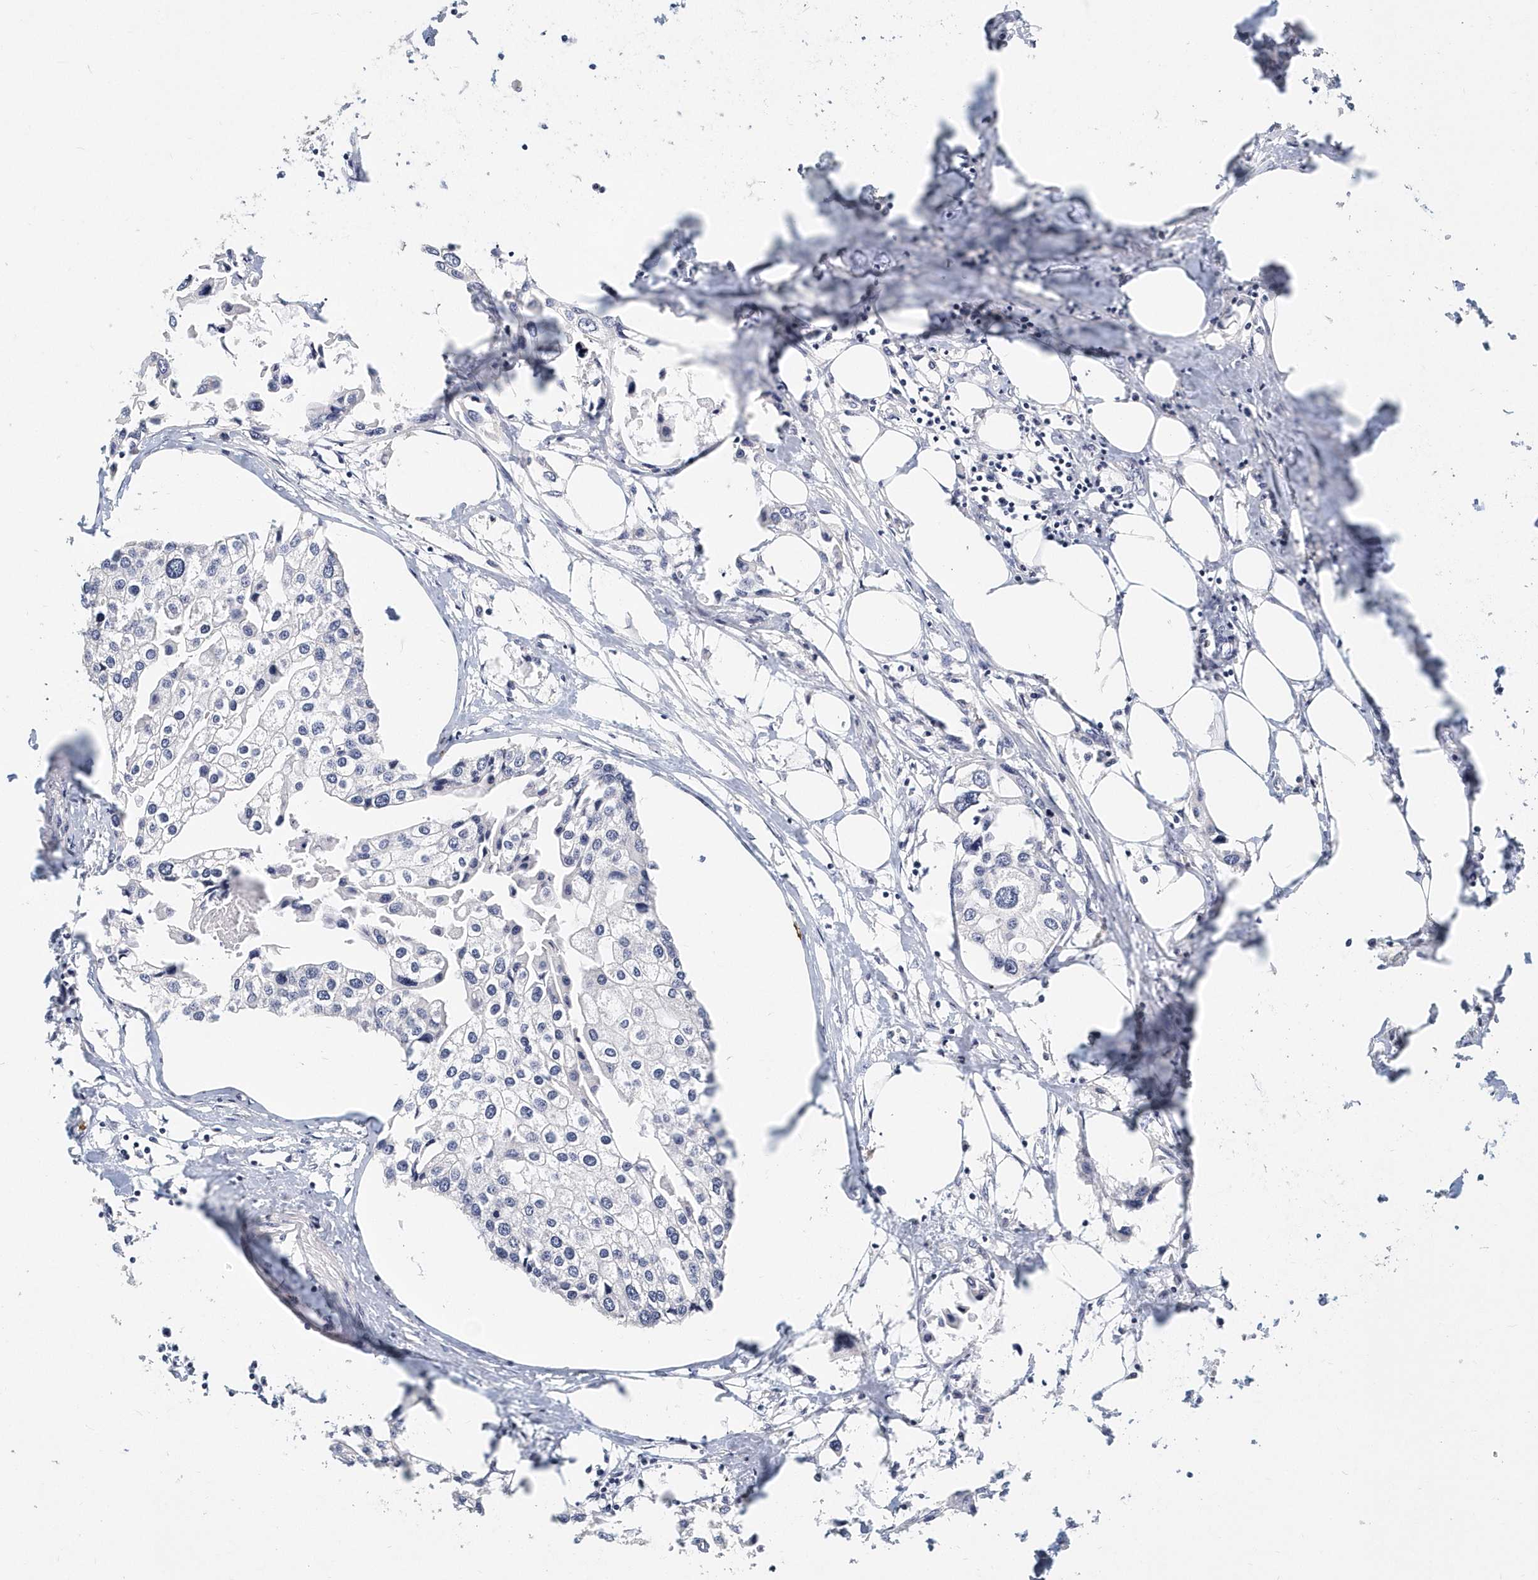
{"staining": {"intensity": "negative", "quantity": "none", "location": "none"}, "tissue": "urothelial cancer", "cell_type": "Tumor cells", "image_type": "cancer", "snomed": [{"axis": "morphology", "description": "Urothelial carcinoma, High grade"}, {"axis": "topography", "description": "Urinary bladder"}], "caption": "Tumor cells are negative for protein expression in human urothelial cancer.", "gene": "ITGA2B", "patient": {"sex": "male", "age": 64}}